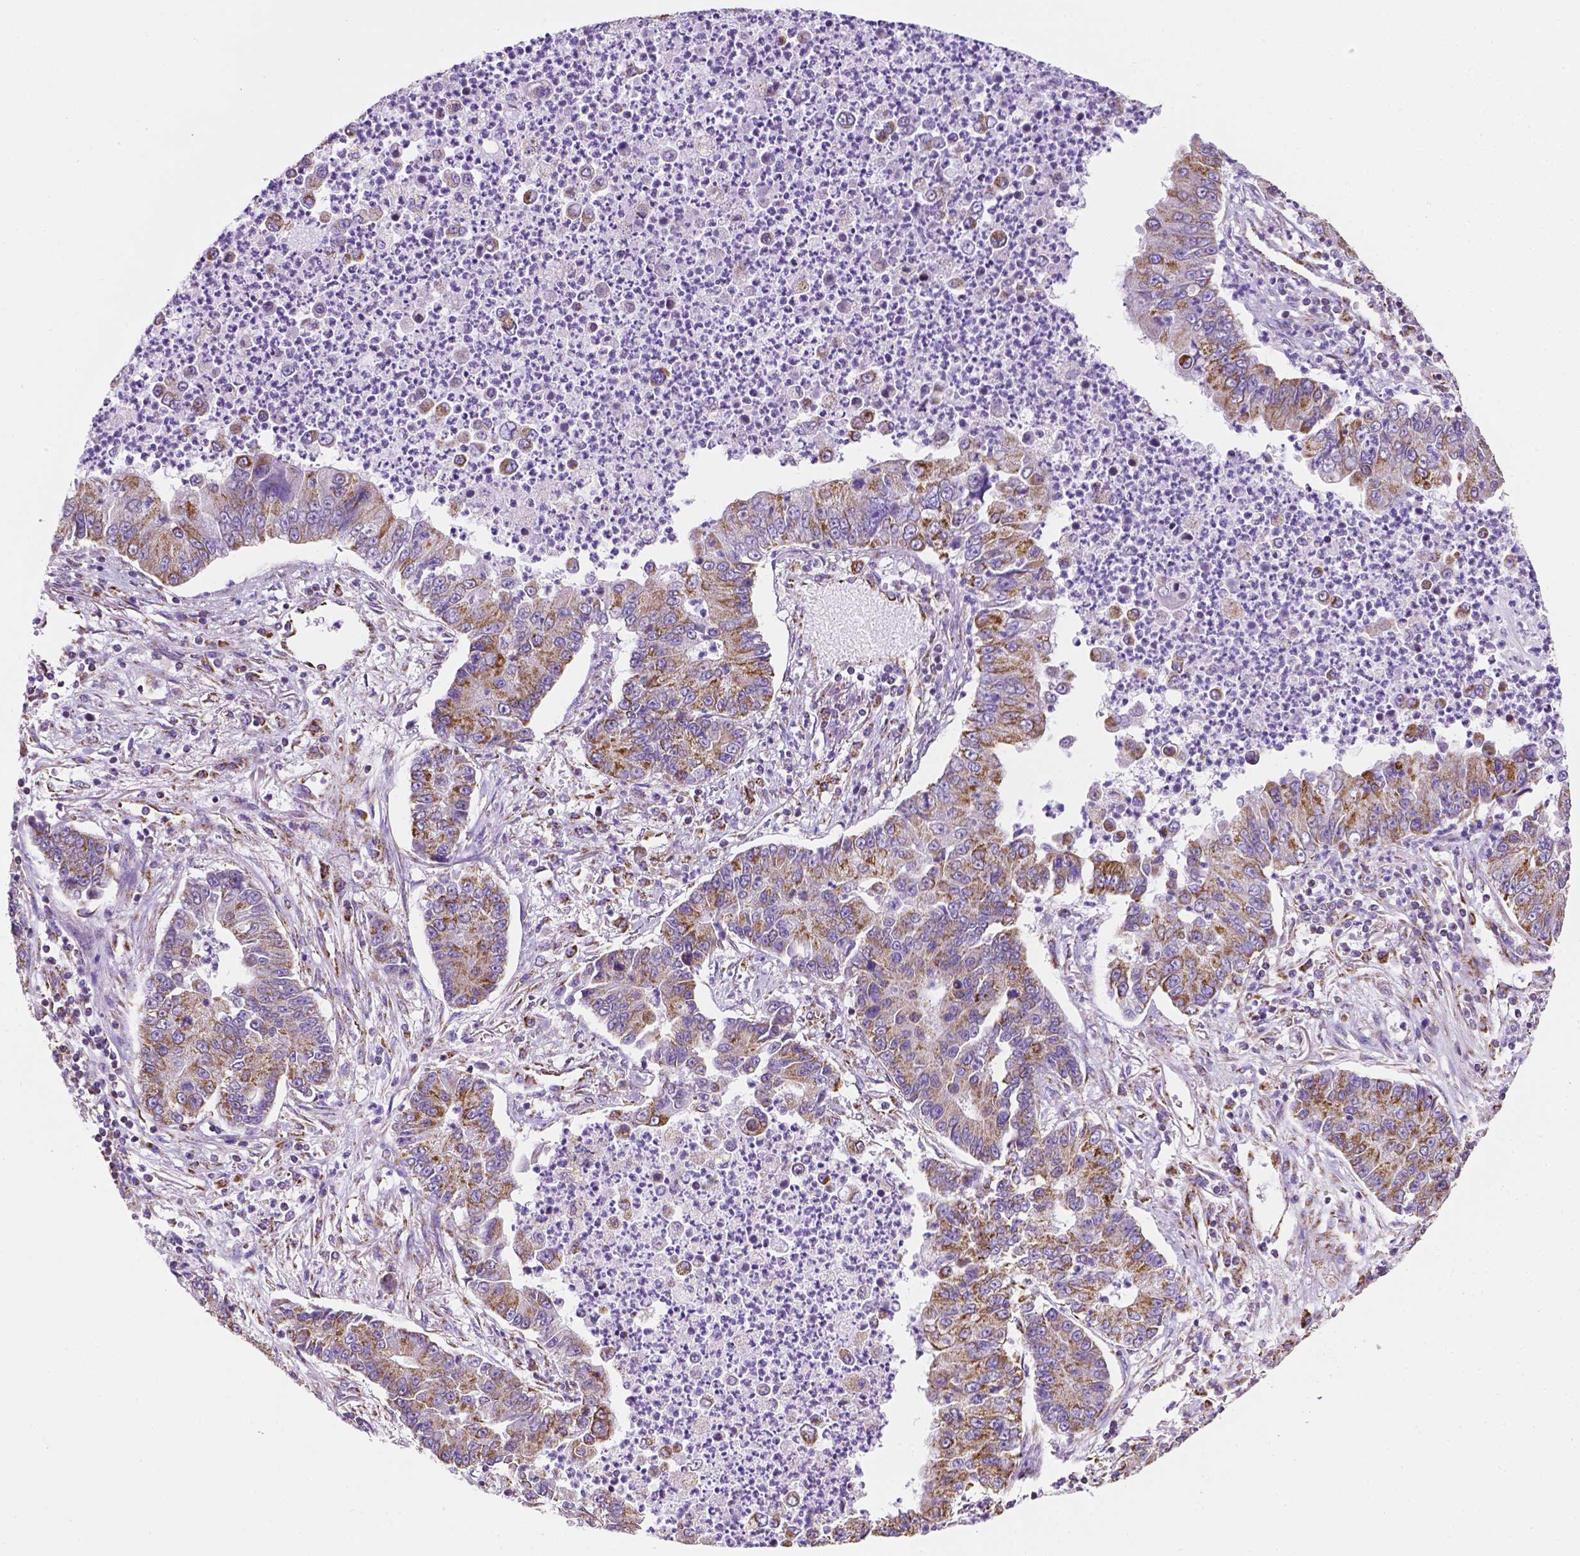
{"staining": {"intensity": "moderate", "quantity": ">75%", "location": "cytoplasmic/membranous"}, "tissue": "lung cancer", "cell_type": "Tumor cells", "image_type": "cancer", "snomed": [{"axis": "morphology", "description": "Adenocarcinoma, NOS"}, {"axis": "topography", "description": "Lung"}], "caption": "High-power microscopy captured an immunohistochemistry (IHC) histopathology image of lung adenocarcinoma, revealing moderate cytoplasmic/membranous expression in approximately >75% of tumor cells.", "gene": "RMDN3", "patient": {"sex": "female", "age": 57}}